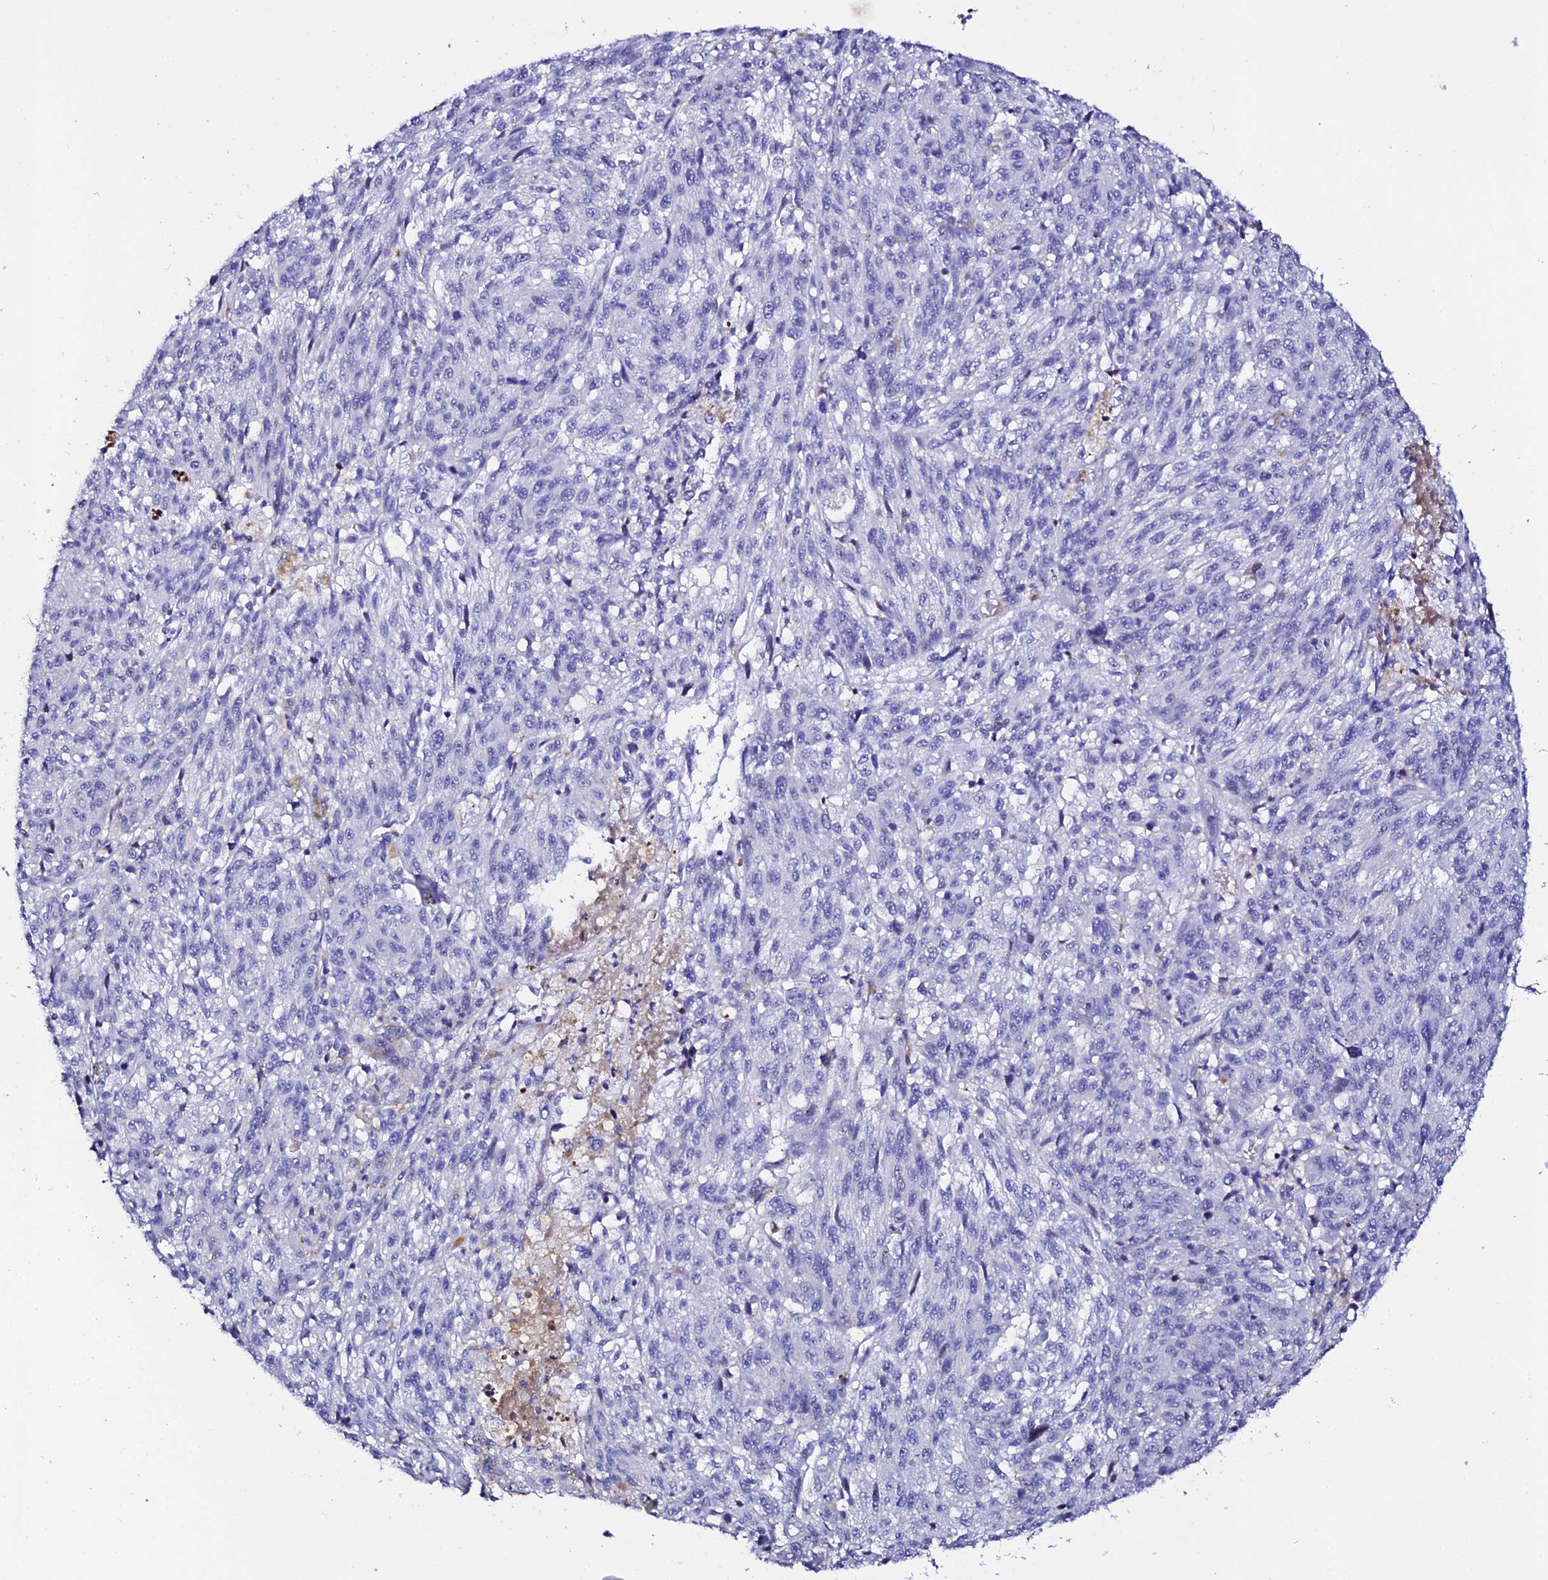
{"staining": {"intensity": "negative", "quantity": "none", "location": "none"}, "tissue": "melanoma", "cell_type": "Tumor cells", "image_type": "cancer", "snomed": [{"axis": "morphology", "description": "Malignant melanoma, NOS"}, {"axis": "topography", "description": "Skin"}], "caption": "Immunohistochemistry image of melanoma stained for a protein (brown), which reveals no staining in tumor cells.", "gene": "DEFB132", "patient": {"sex": "male", "age": 53}}